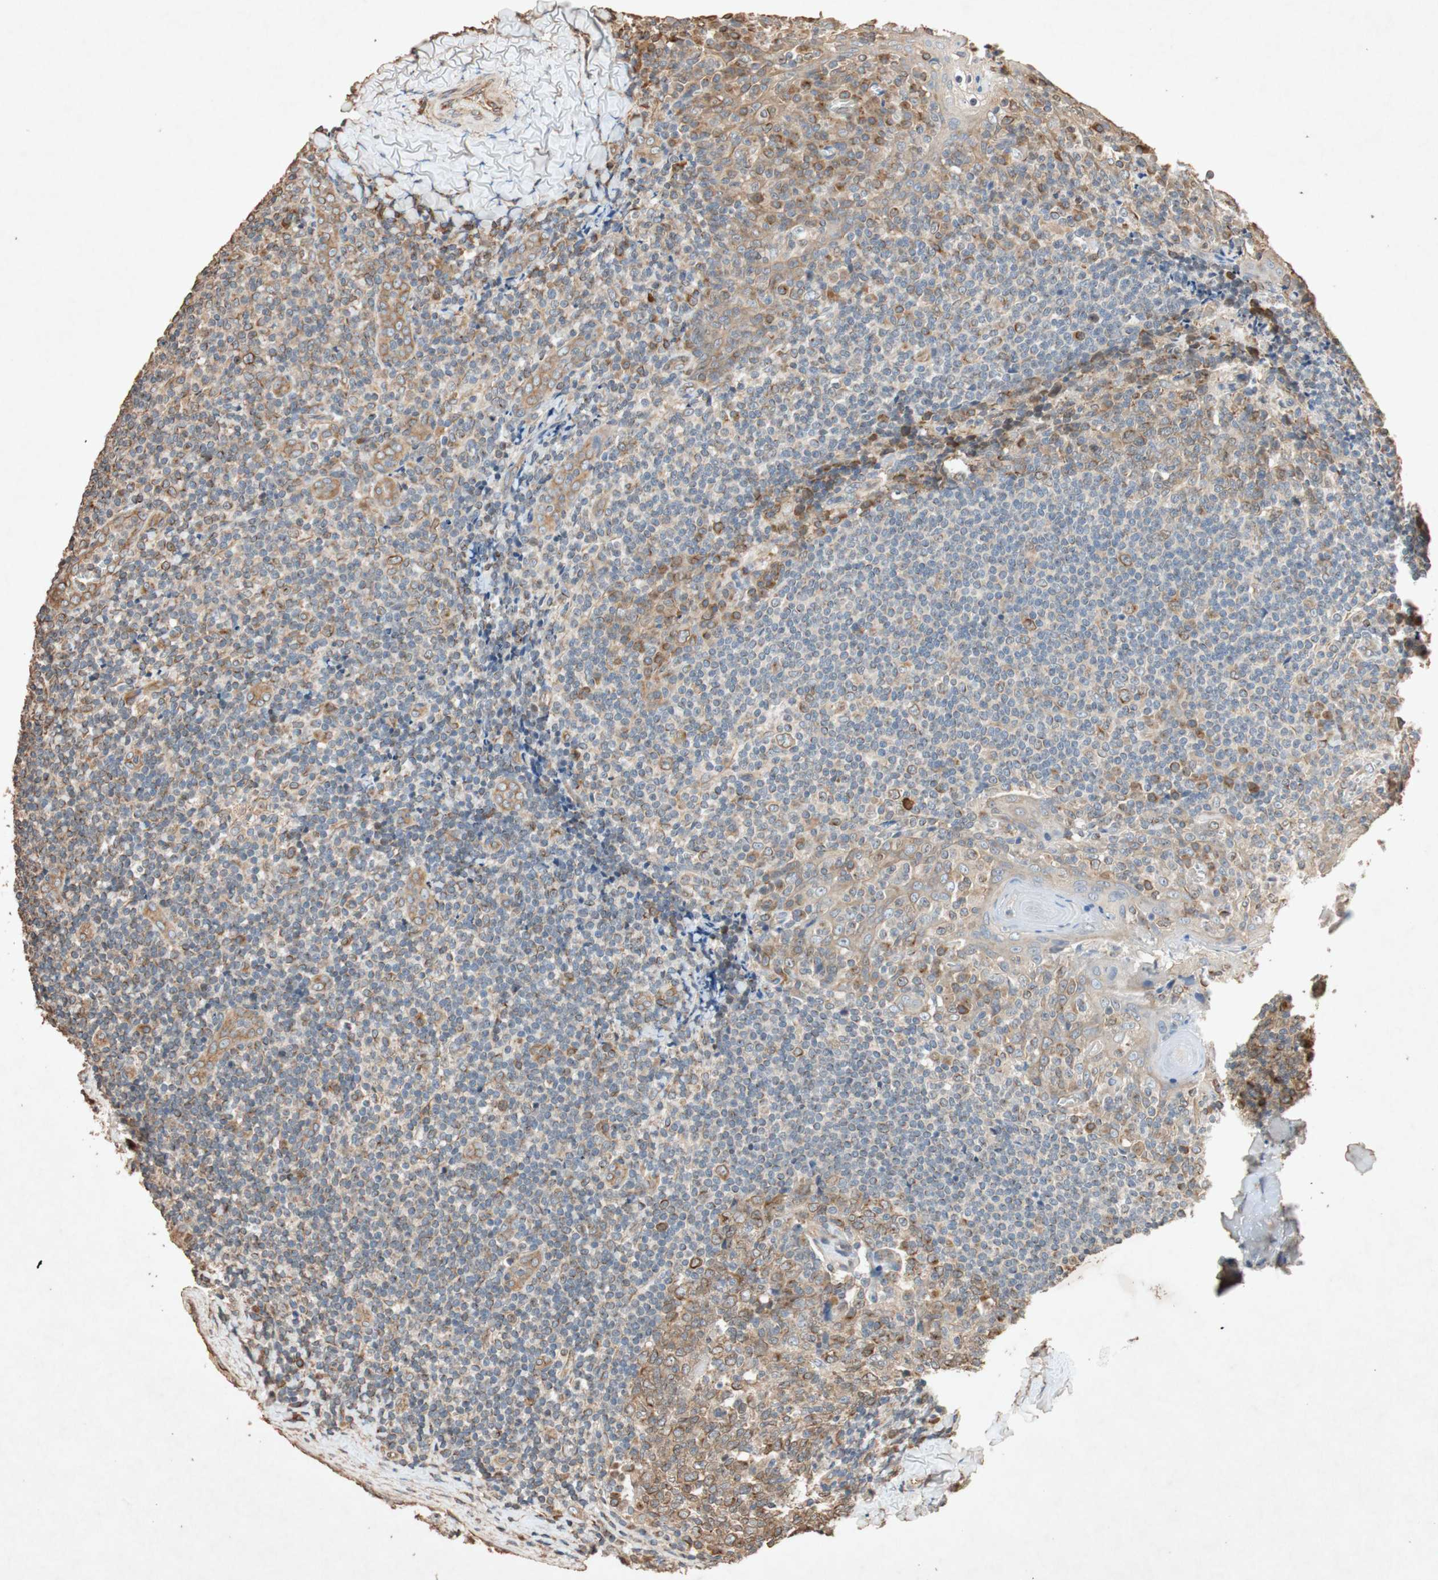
{"staining": {"intensity": "moderate", "quantity": ">75%", "location": "cytoplasmic/membranous"}, "tissue": "tonsil", "cell_type": "Germinal center cells", "image_type": "normal", "snomed": [{"axis": "morphology", "description": "Normal tissue, NOS"}, {"axis": "topography", "description": "Tonsil"}], "caption": "Immunohistochemical staining of unremarkable human tonsil shows moderate cytoplasmic/membranous protein expression in approximately >75% of germinal center cells.", "gene": "TUBB", "patient": {"sex": "male", "age": 31}}